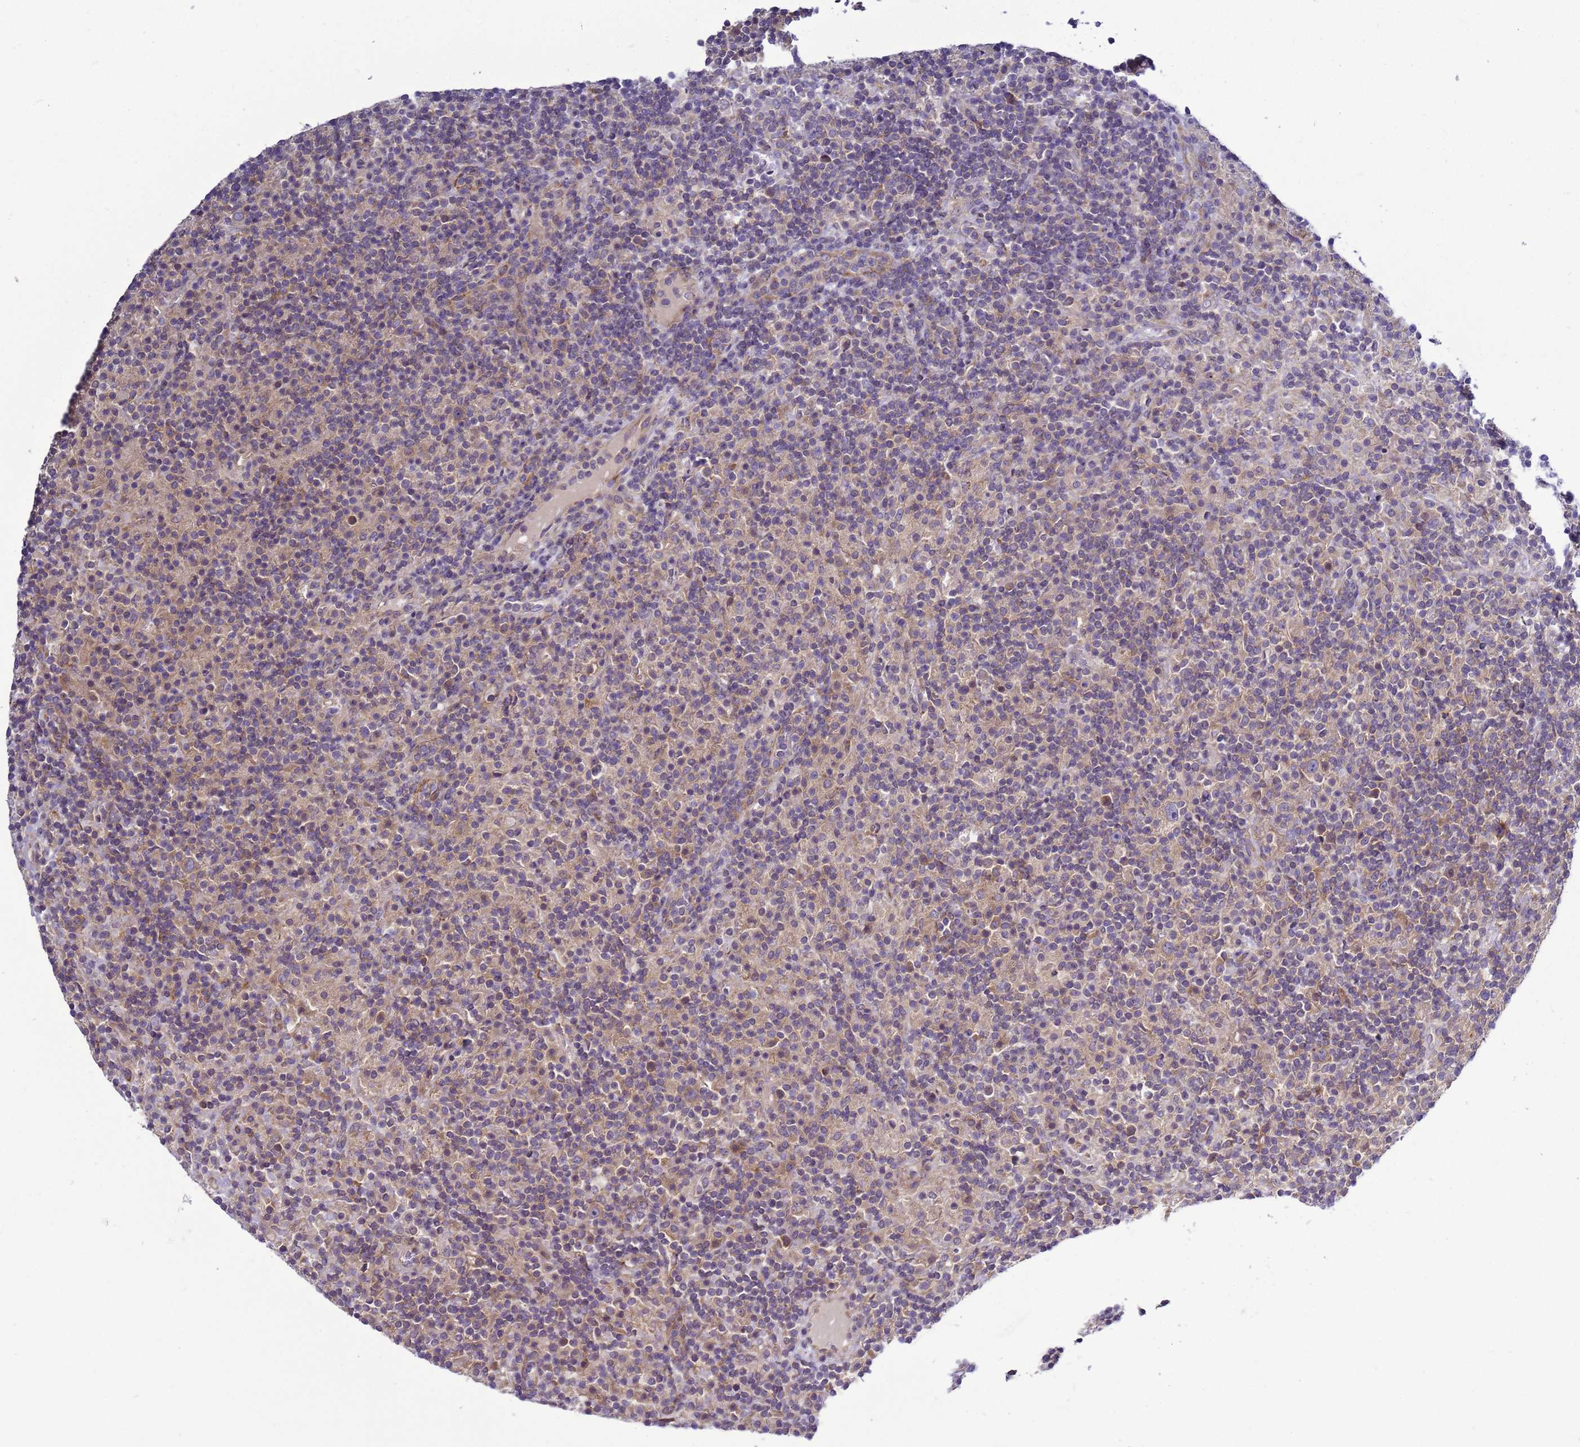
{"staining": {"intensity": "weak", "quantity": ">75%", "location": "cytoplasmic/membranous"}, "tissue": "lymphoma", "cell_type": "Tumor cells", "image_type": "cancer", "snomed": [{"axis": "morphology", "description": "Hodgkin's disease, NOS"}, {"axis": "topography", "description": "Lymph node"}], "caption": "Immunohistochemical staining of Hodgkin's disease shows low levels of weak cytoplasmic/membranous protein expression in approximately >75% of tumor cells. The staining was performed using DAB to visualize the protein expression in brown, while the nuclei were stained in blue with hematoxylin (Magnification: 20x).", "gene": "MON1B", "patient": {"sex": "male", "age": 70}}